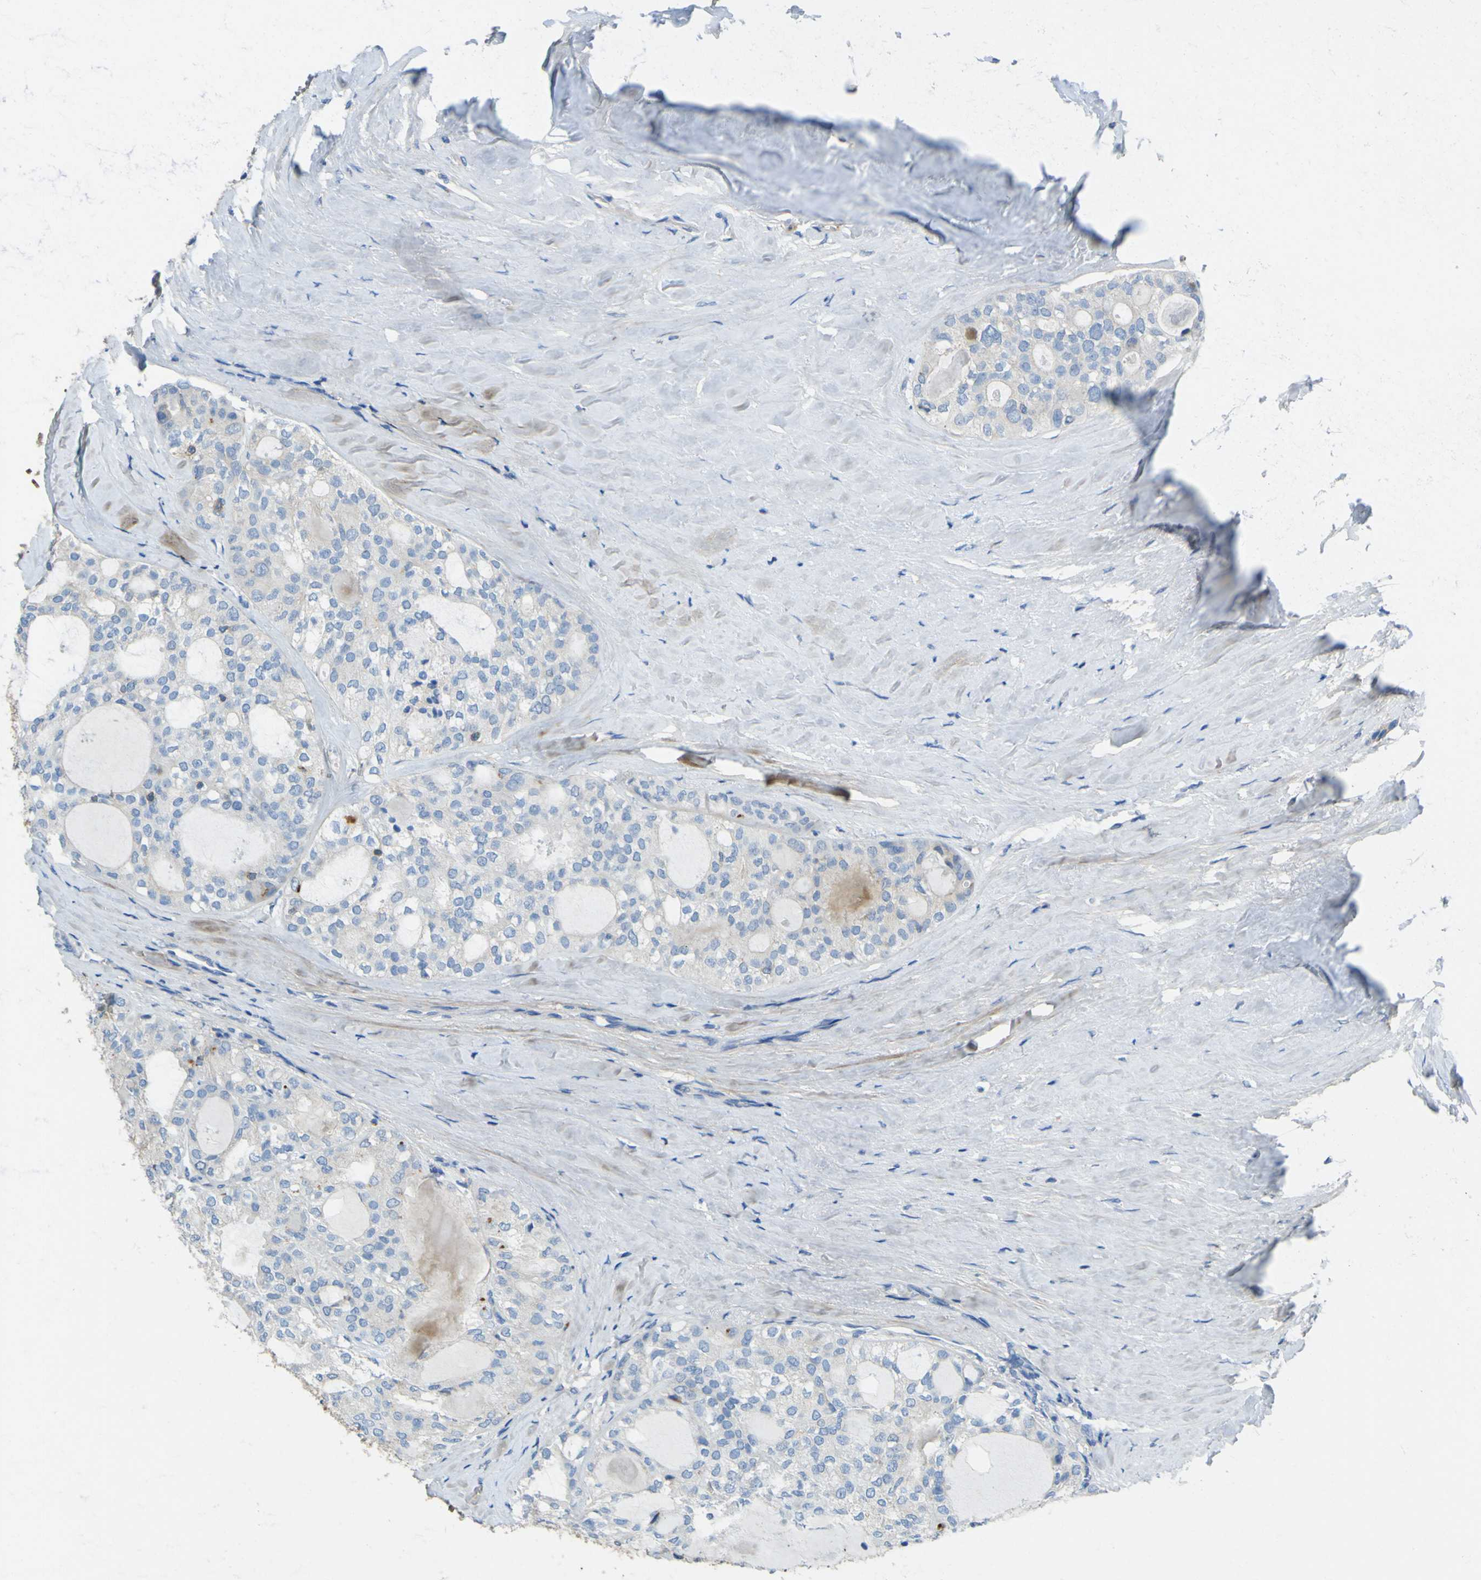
{"staining": {"intensity": "weak", "quantity": ">75%", "location": "cytoplasmic/membranous"}, "tissue": "thyroid cancer", "cell_type": "Tumor cells", "image_type": "cancer", "snomed": [{"axis": "morphology", "description": "Follicular adenoma carcinoma, NOS"}, {"axis": "topography", "description": "Thyroid gland"}], "caption": "Protein staining of follicular adenoma carcinoma (thyroid) tissue shows weak cytoplasmic/membranous expression in about >75% of tumor cells.", "gene": "OGN", "patient": {"sex": "male", "age": 75}}